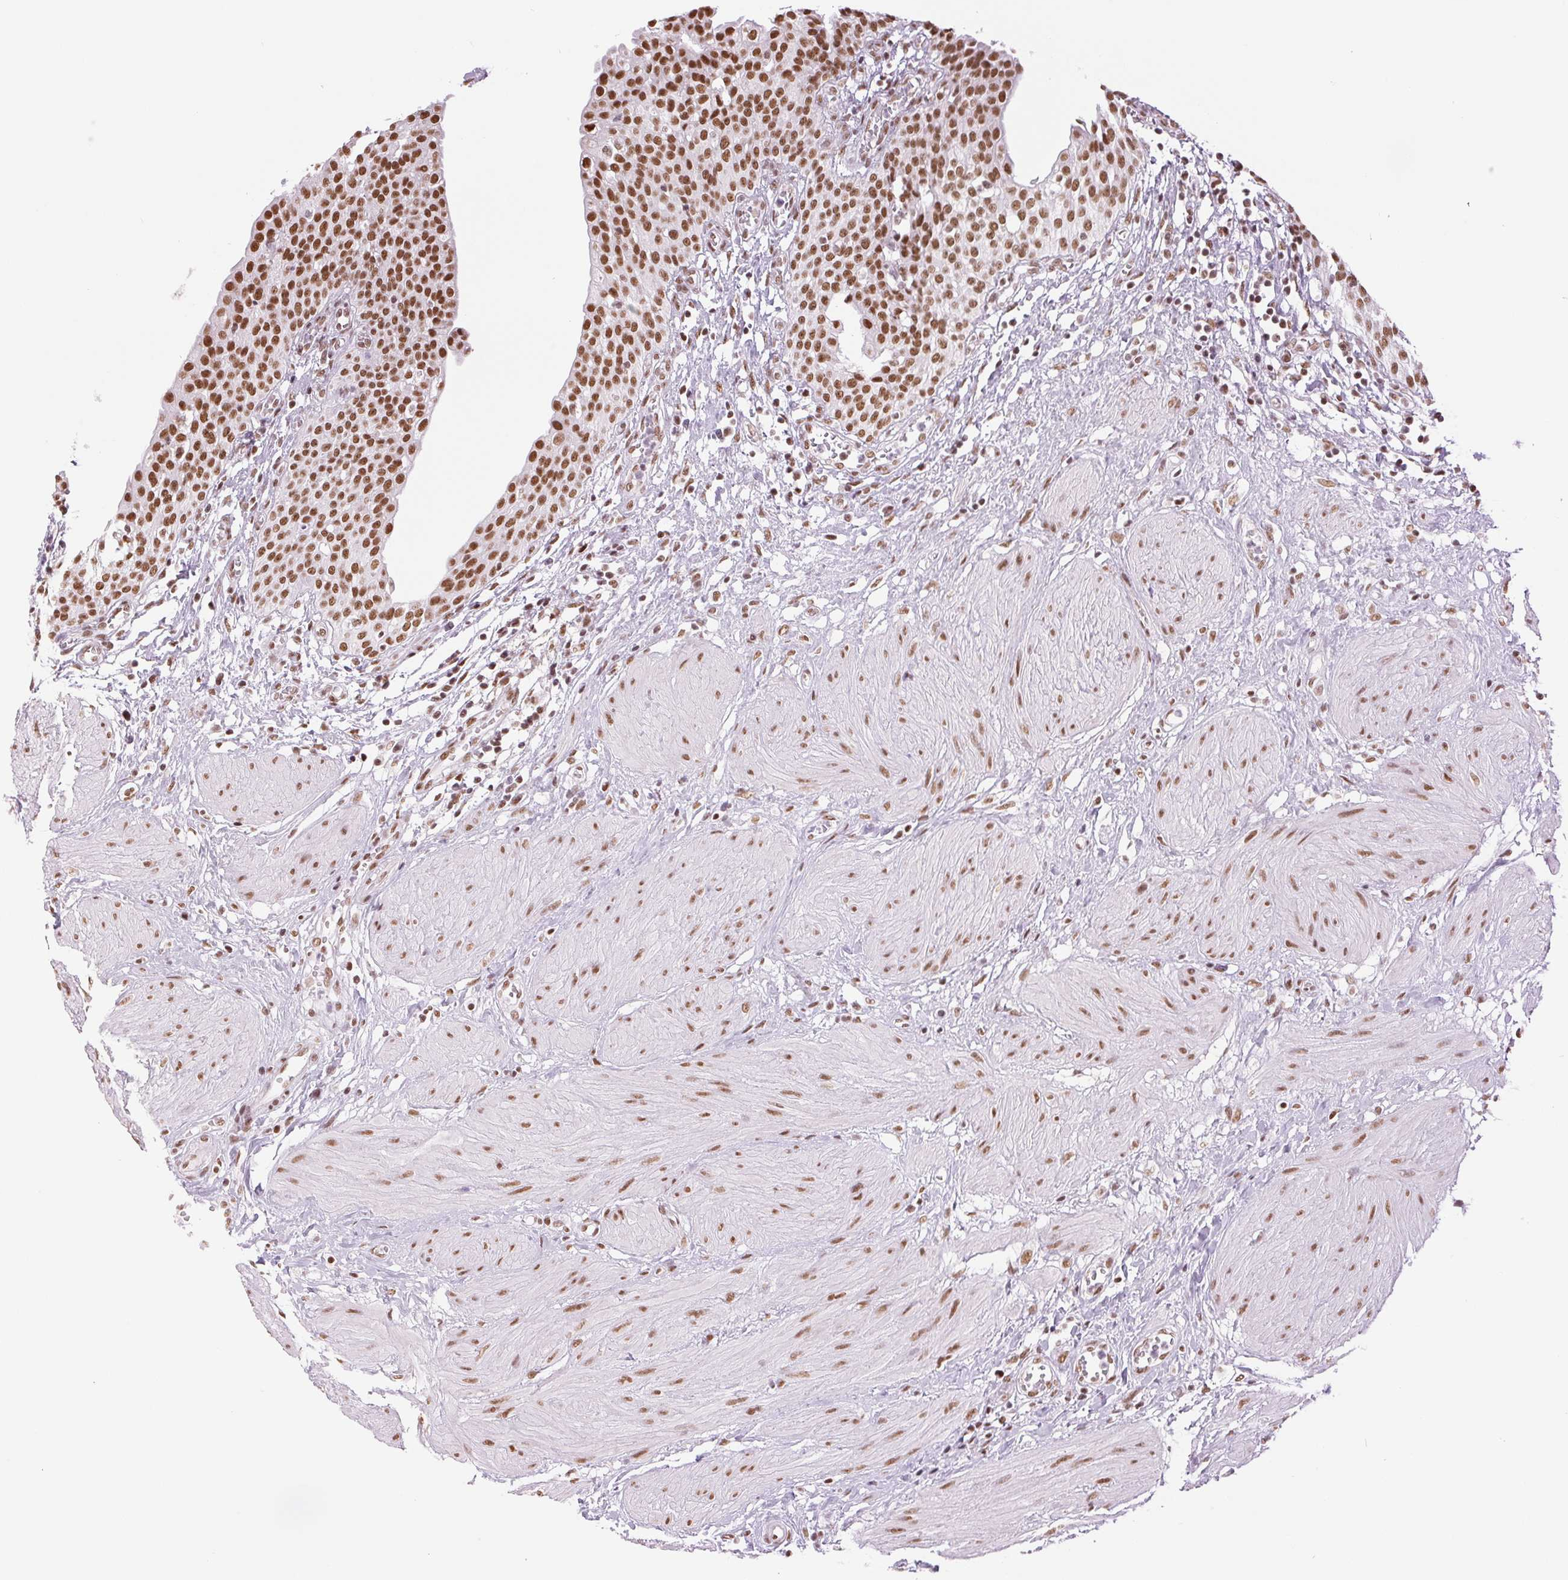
{"staining": {"intensity": "strong", "quantity": ">75%", "location": "nuclear"}, "tissue": "urinary bladder", "cell_type": "Urothelial cells", "image_type": "normal", "snomed": [{"axis": "morphology", "description": "Normal tissue, NOS"}, {"axis": "topography", "description": "Urinary bladder"}], "caption": "This micrograph reveals immunohistochemistry (IHC) staining of normal human urinary bladder, with high strong nuclear expression in about >75% of urothelial cells.", "gene": "ZFR2", "patient": {"sex": "male", "age": 55}}